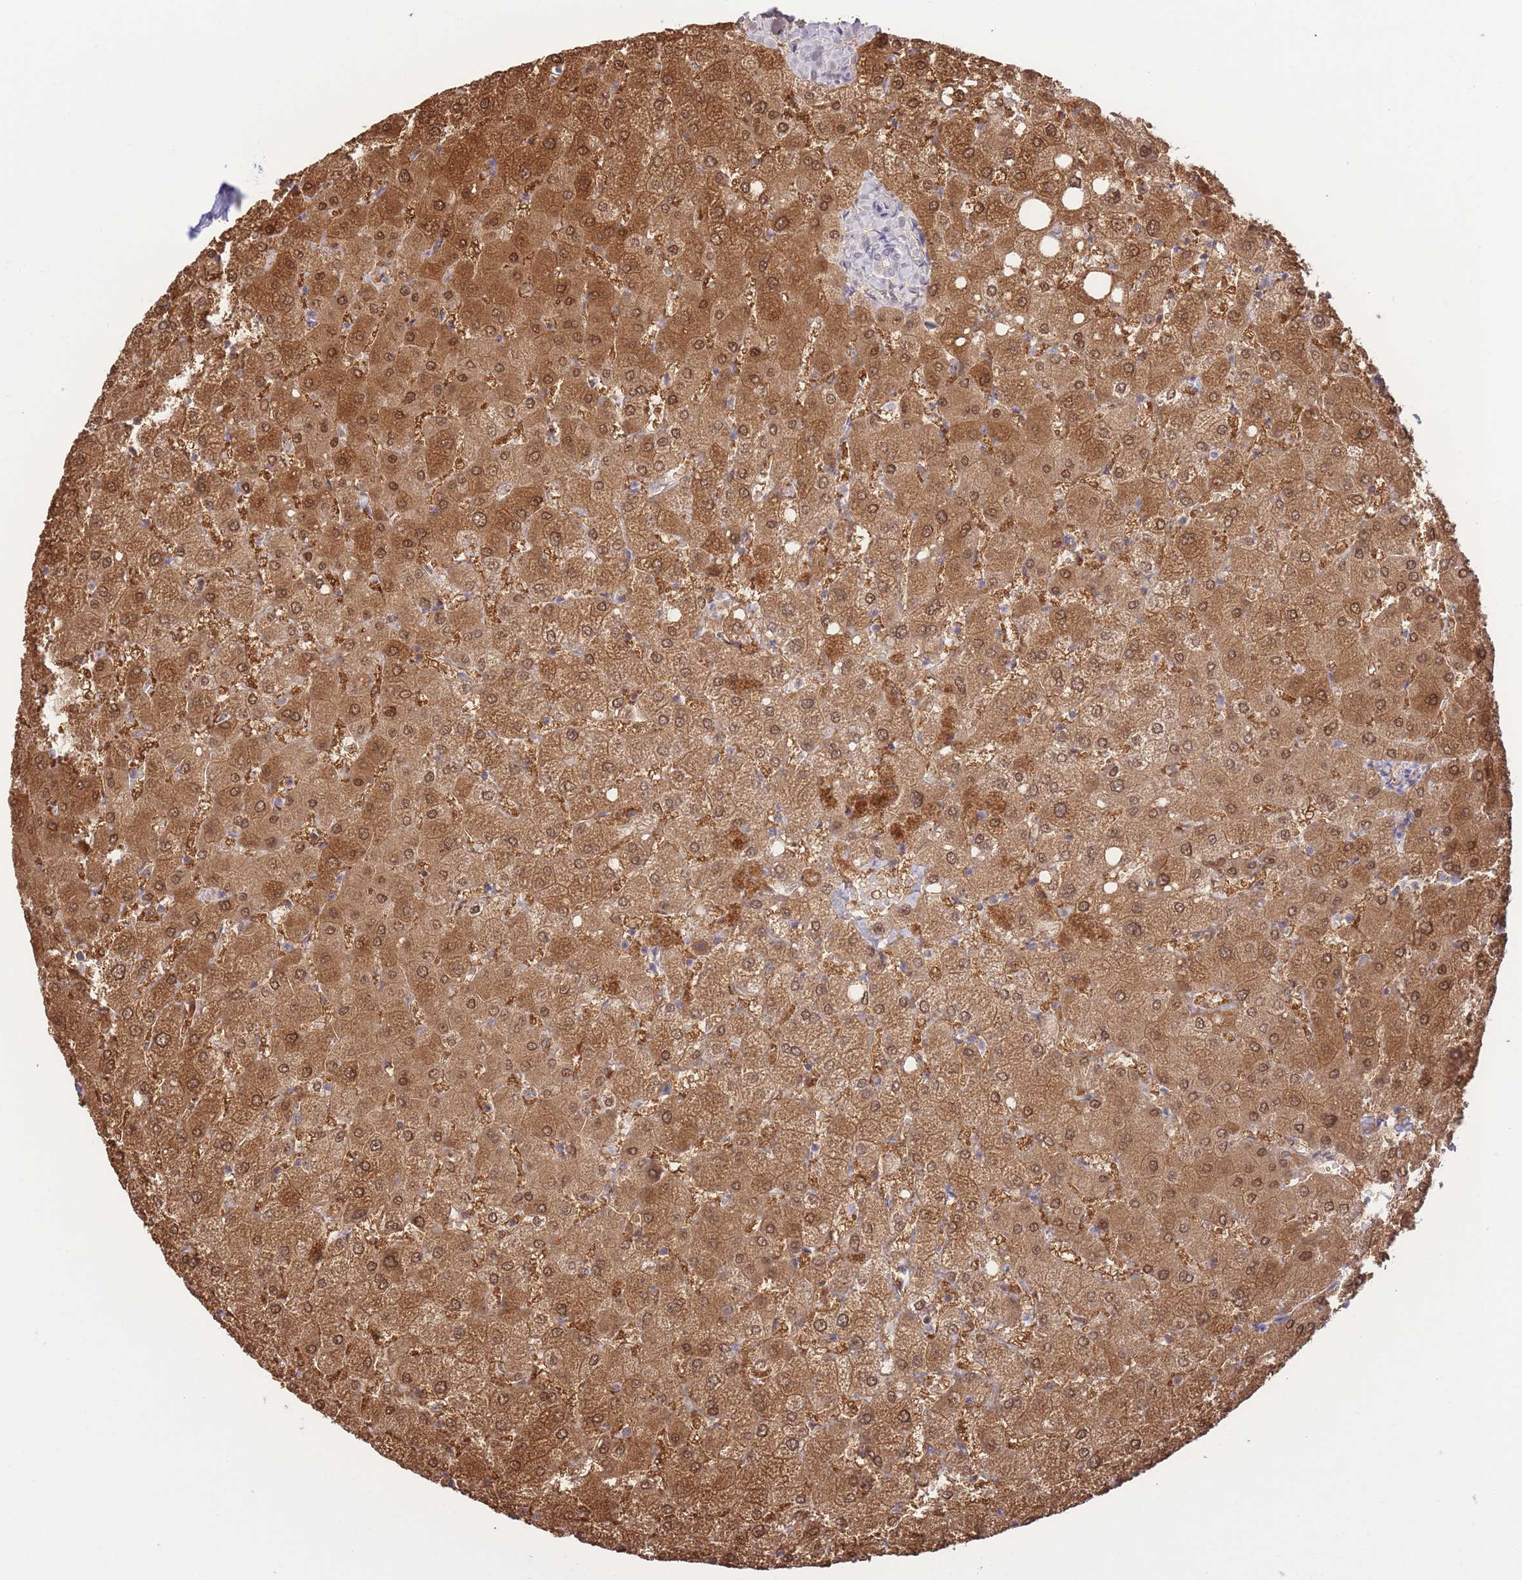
{"staining": {"intensity": "negative", "quantity": "none", "location": "none"}, "tissue": "liver", "cell_type": "Cholangiocytes", "image_type": "normal", "snomed": [{"axis": "morphology", "description": "Normal tissue, NOS"}, {"axis": "topography", "description": "Liver"}], "caption": "Protein analysis of unremarkable liver displays no significant staining in cholangiocytes.", "gene": "FAH", "patient": {"sex": "female", "age": 54}}